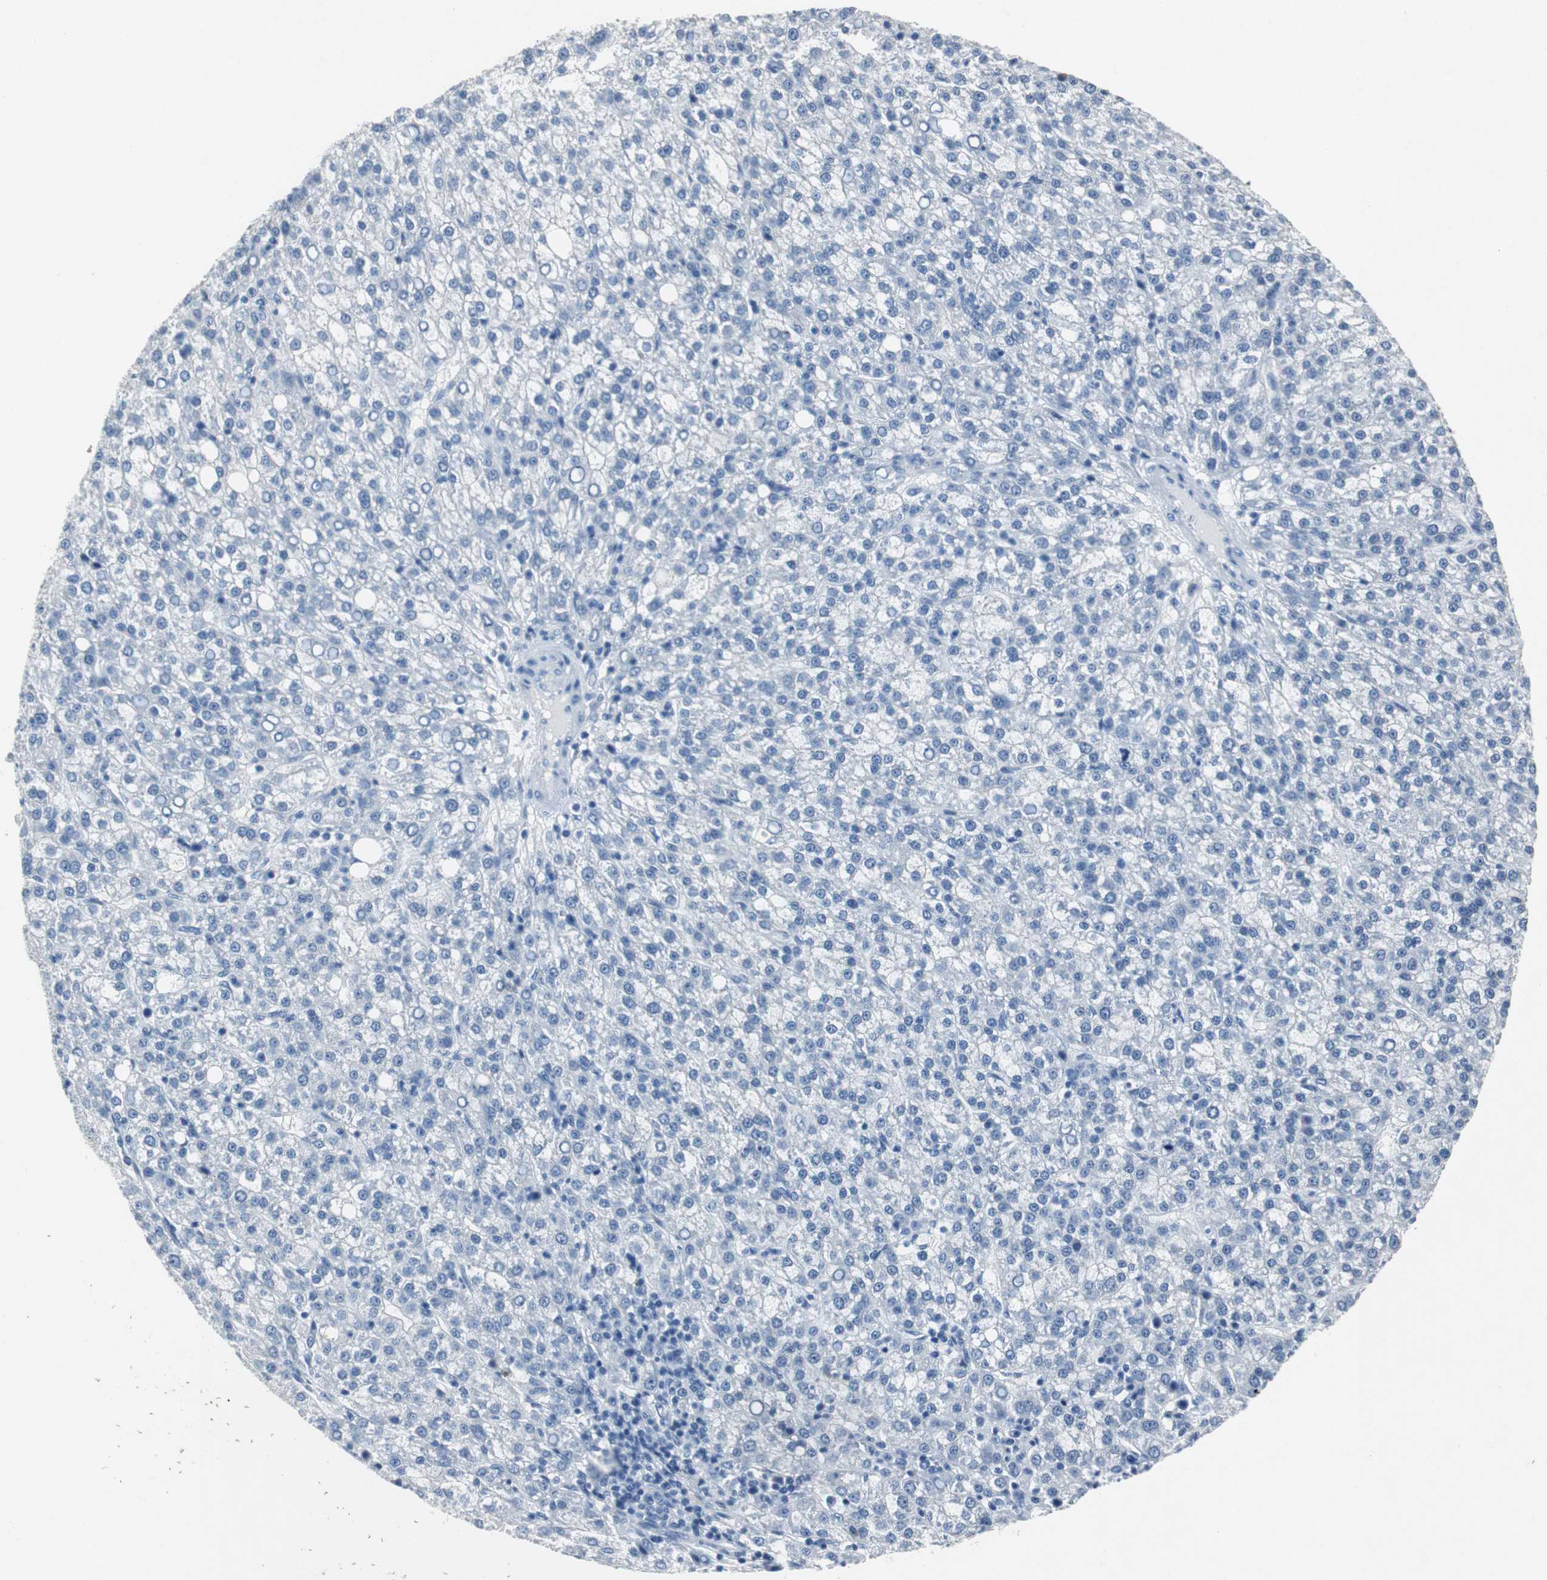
{"staining": {"intensity": "negative", "quantity": "none", "location": "none"}, "tissue": "liver cancer", "cell_type": "Tumor cells", "image_type": "cancer", "snomed": [{"axis": "morphology", "description": "Carcinoma, Hepatocellular, NOS"}, {"axis": "topography", "description": "Liver"}], "caption": "A photomicrograph of human hepatocellular carcinoma (liver) is negative for staining in tumor cells.", "gene": "LRP2", "patient": {"sex": "female", "age": 58}}